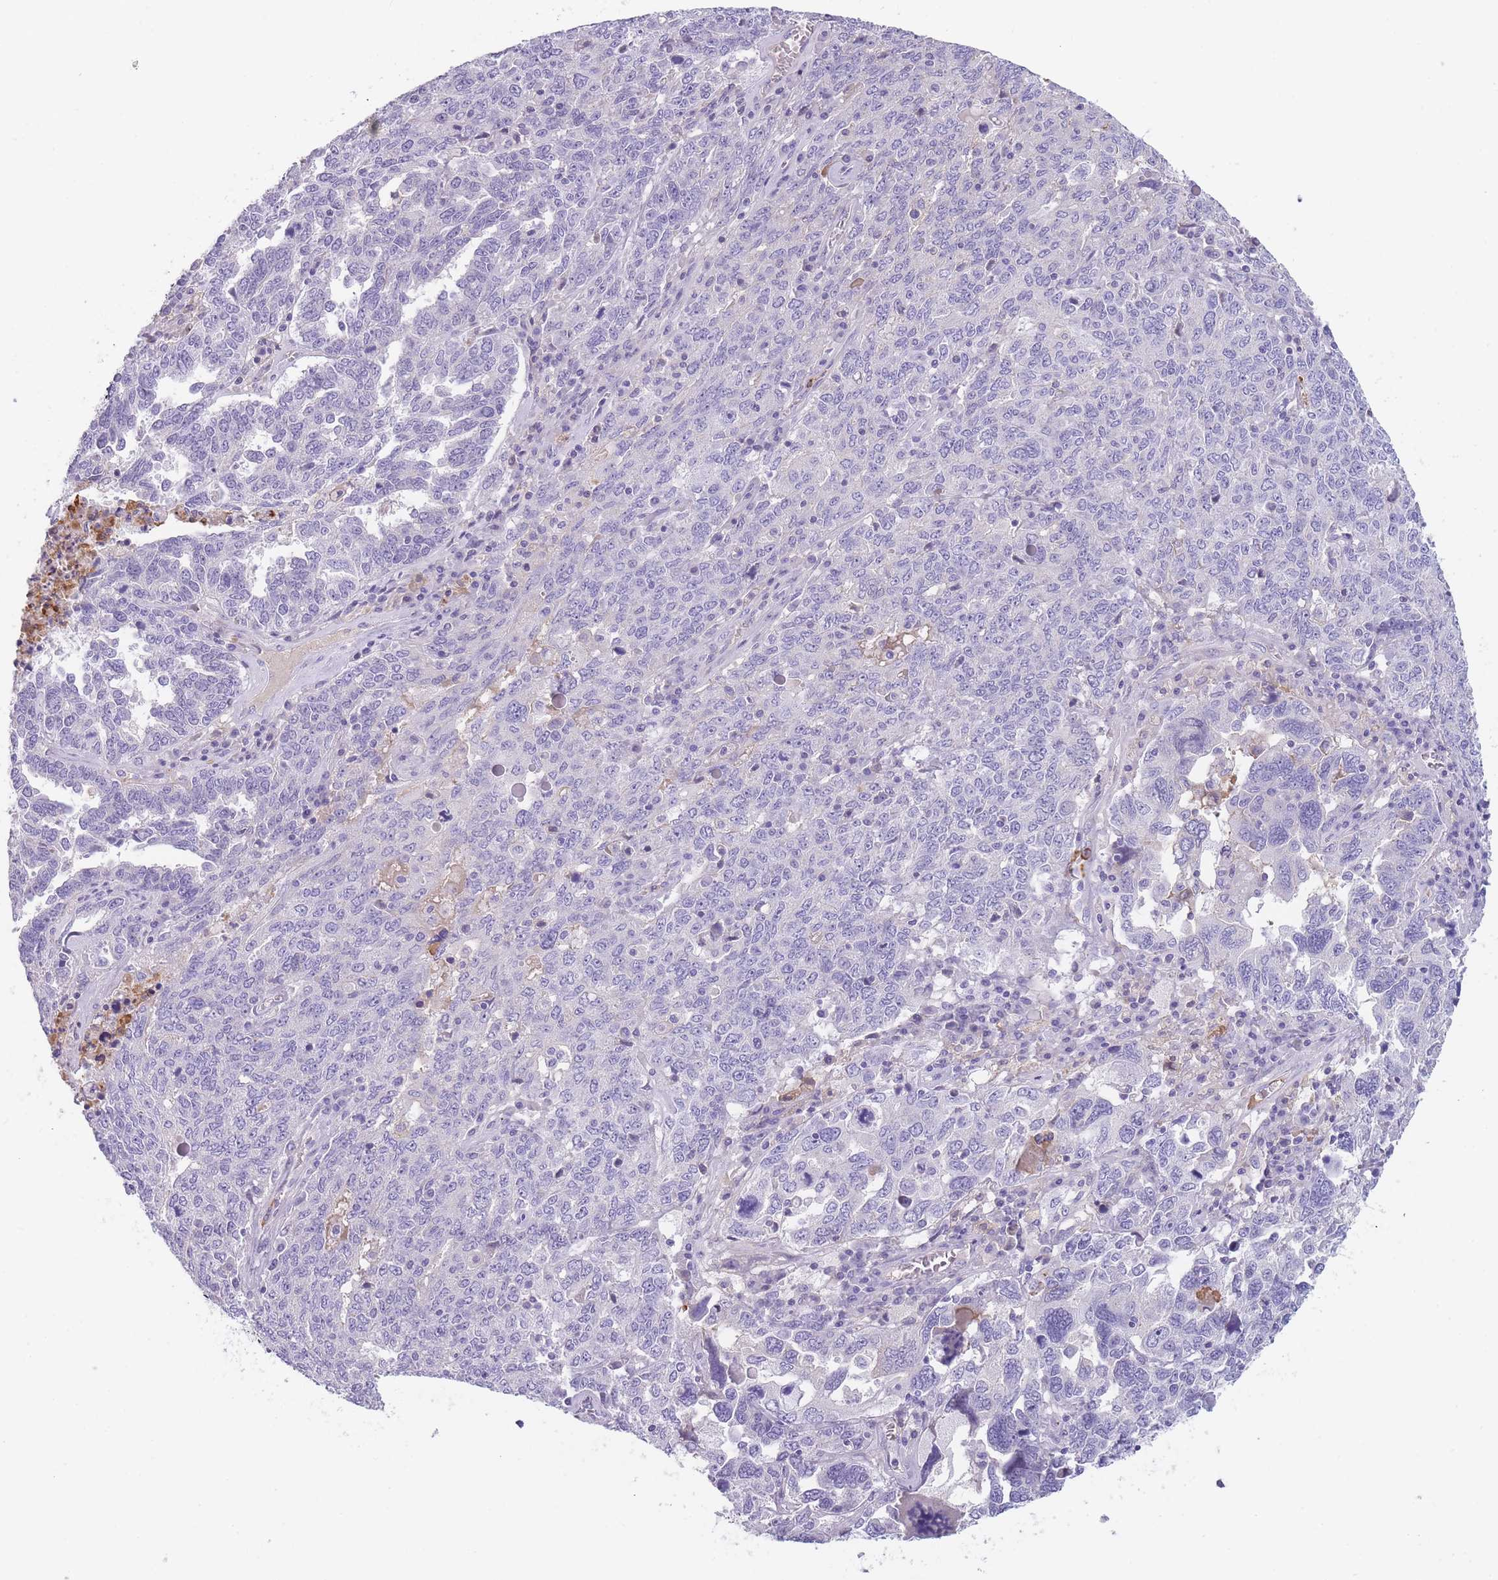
{"staining": {"intensity": "negative", "quantity": "none", "location": "none"}, "tissue": "ovarian cancer", "cell_type": "Tumor cells", "image_type": "cancer", "snomed": [{"axis": "morphology", "description": "Carcinoma, endometroid"}, {"axis": "topography", "description": "Ovary"}], "caption": "Photomicrograph shows no significant protein positivity in tumor cells of ovarian cancer.", "gene": "CR1L", "patient": {"sex": "female", "age": 62}}